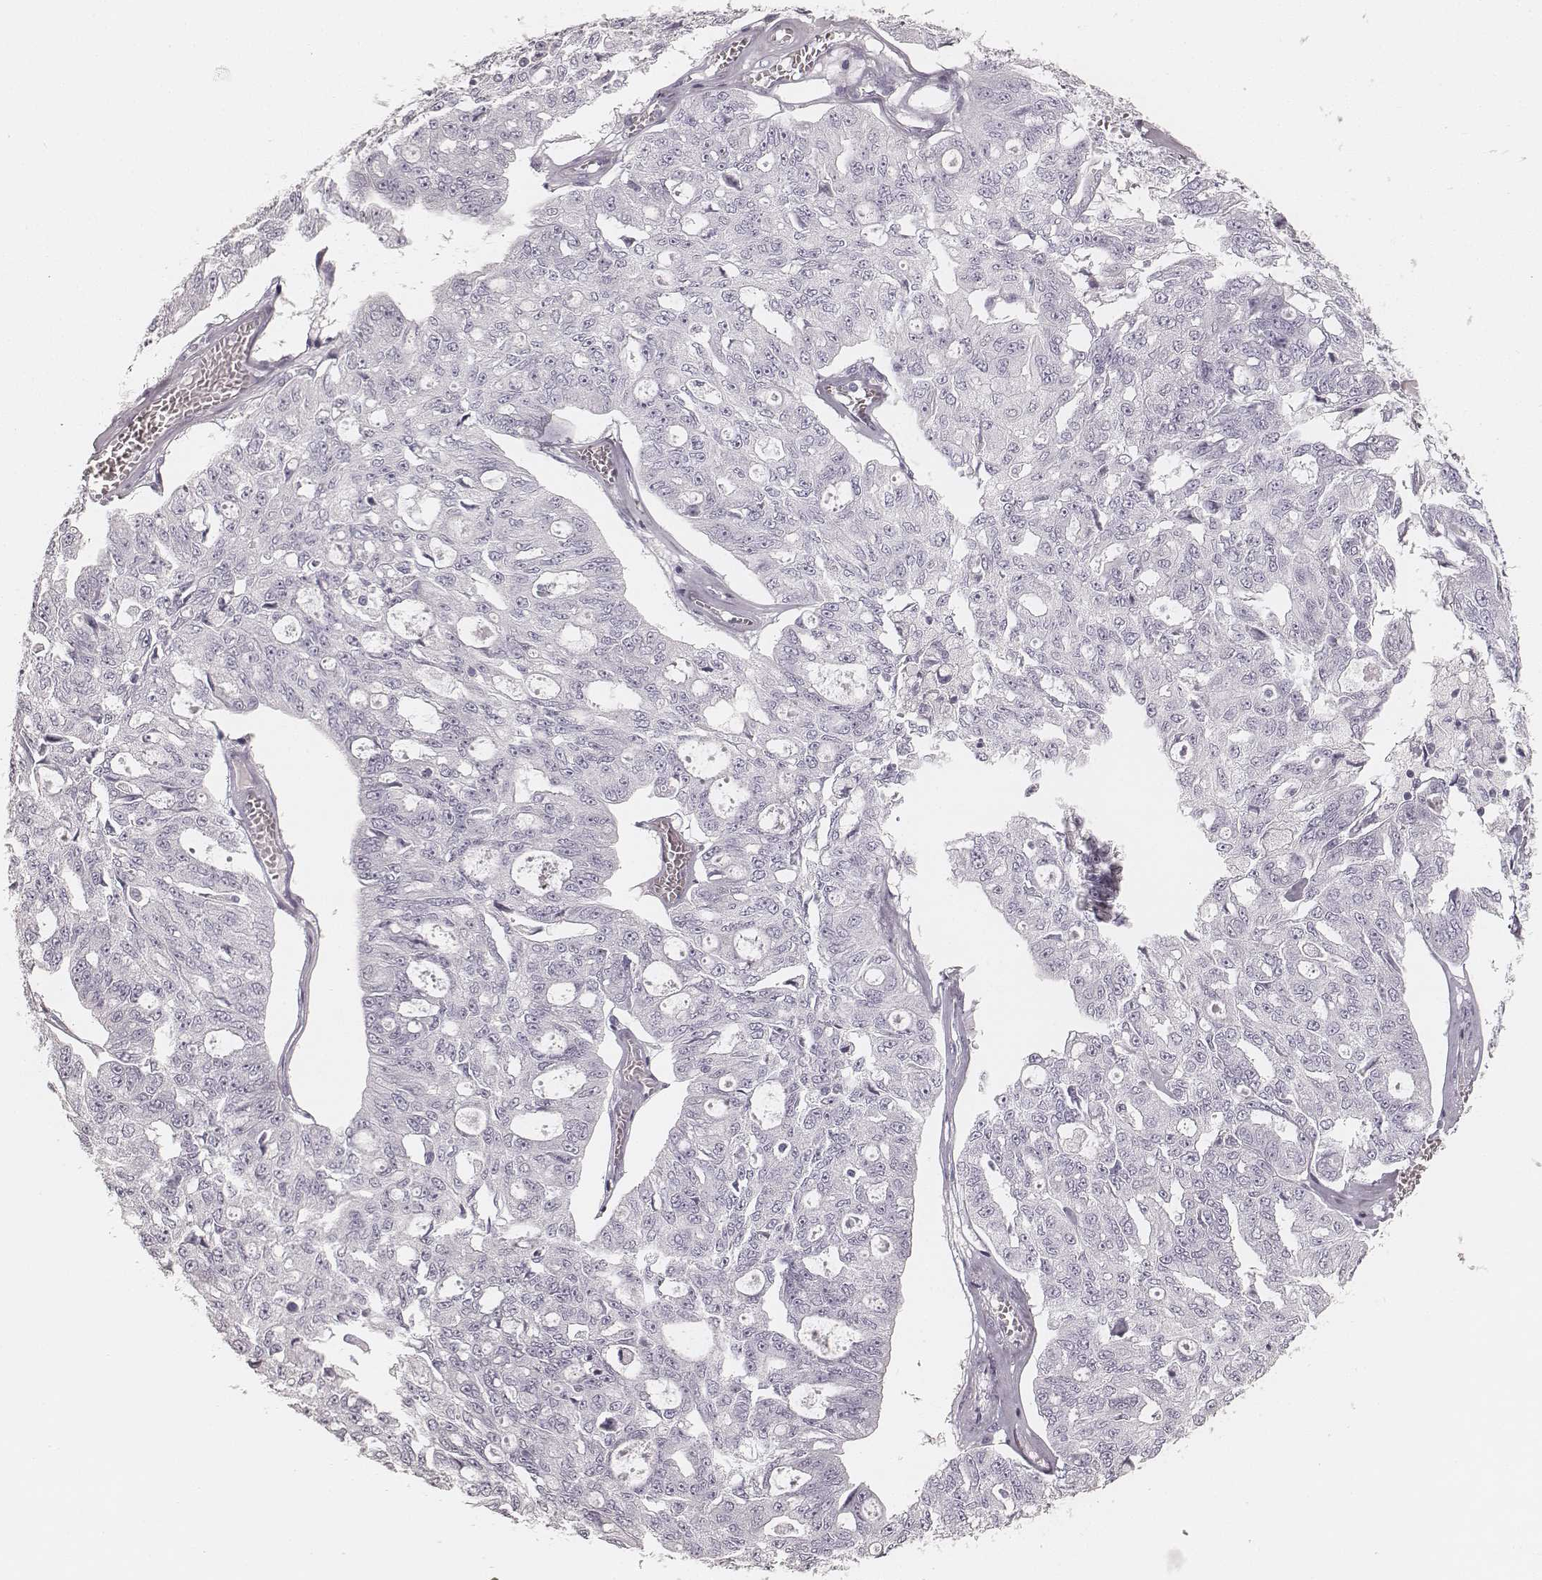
{"staining": {"intensity": "negative", "quantity": "none", "location": "none"}, "tissue": "ovarian cancer", "cell_type": "Tumor cells", "image_type": "cancer", "snomed": [{"axis": "morphology", "description": "Carcinoma, endometroid"}, {"axis": "topography", "description": "Ovary"}], "caption": "The immunohistochemistry (IHC) photomicrograph has no significant staining in tumor cells of ovarian cancer tissue.", "gene": "KRT72", "patient": {"sex": "female", "age": 65}}